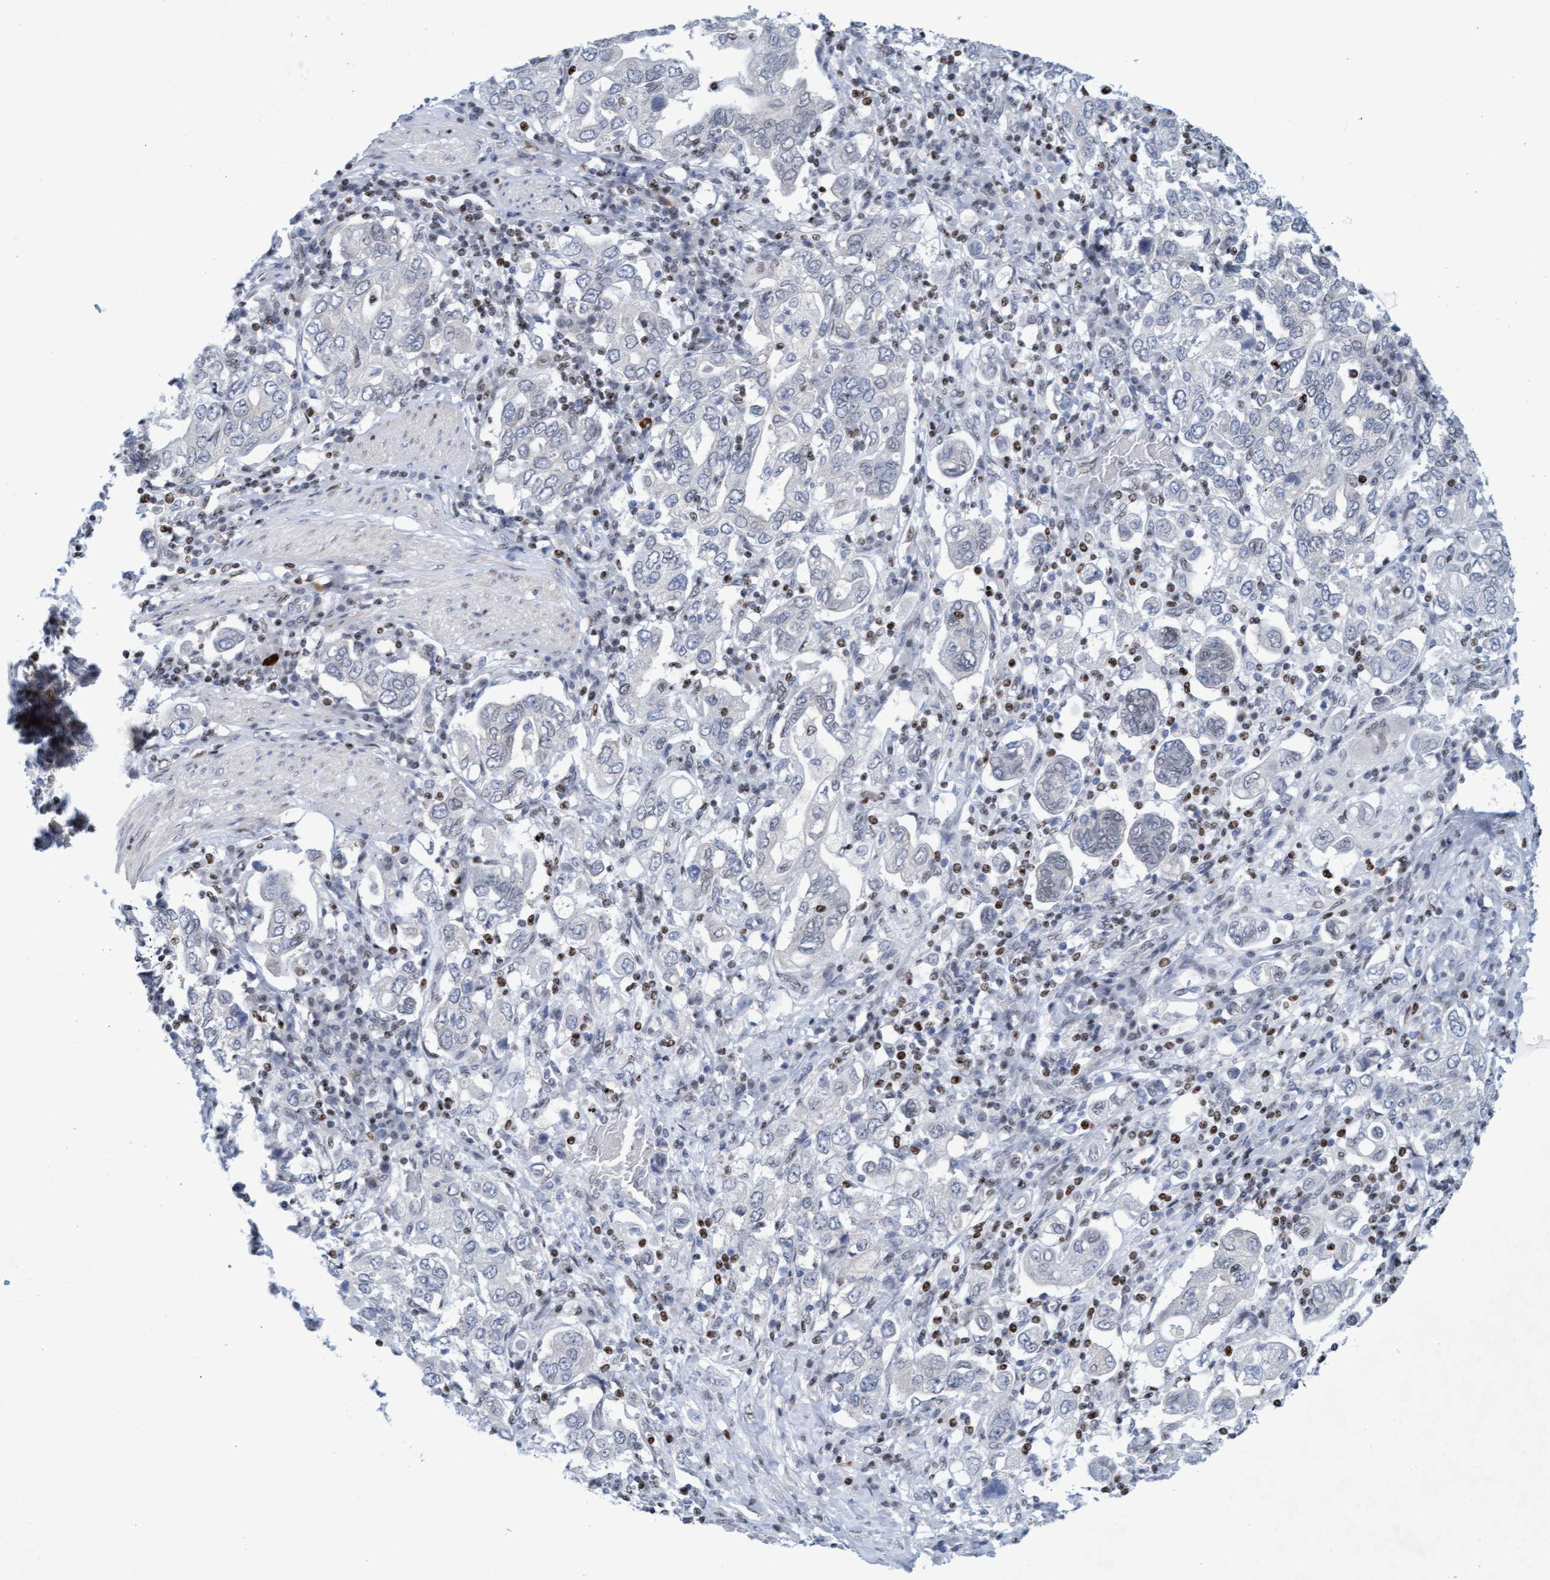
{"staining": {"intensity": "negative", "quantity": "none", "location": "none"}, "tissue": "stomach cancer", "cell_type": "Tumor cells", "image_type": "cancer", "snomed": [{"axis": "morphology", "description": "Adenocarcinoma, NOS"}, {"axis": "topography", "description": "Stomach, upper"}], "caption": "This is an IHC photomicrograph of stomach cancer. There is no staining in tumor cells.", "gene": "GLRX2", "patient": {"sex": "male", "age": 62}}